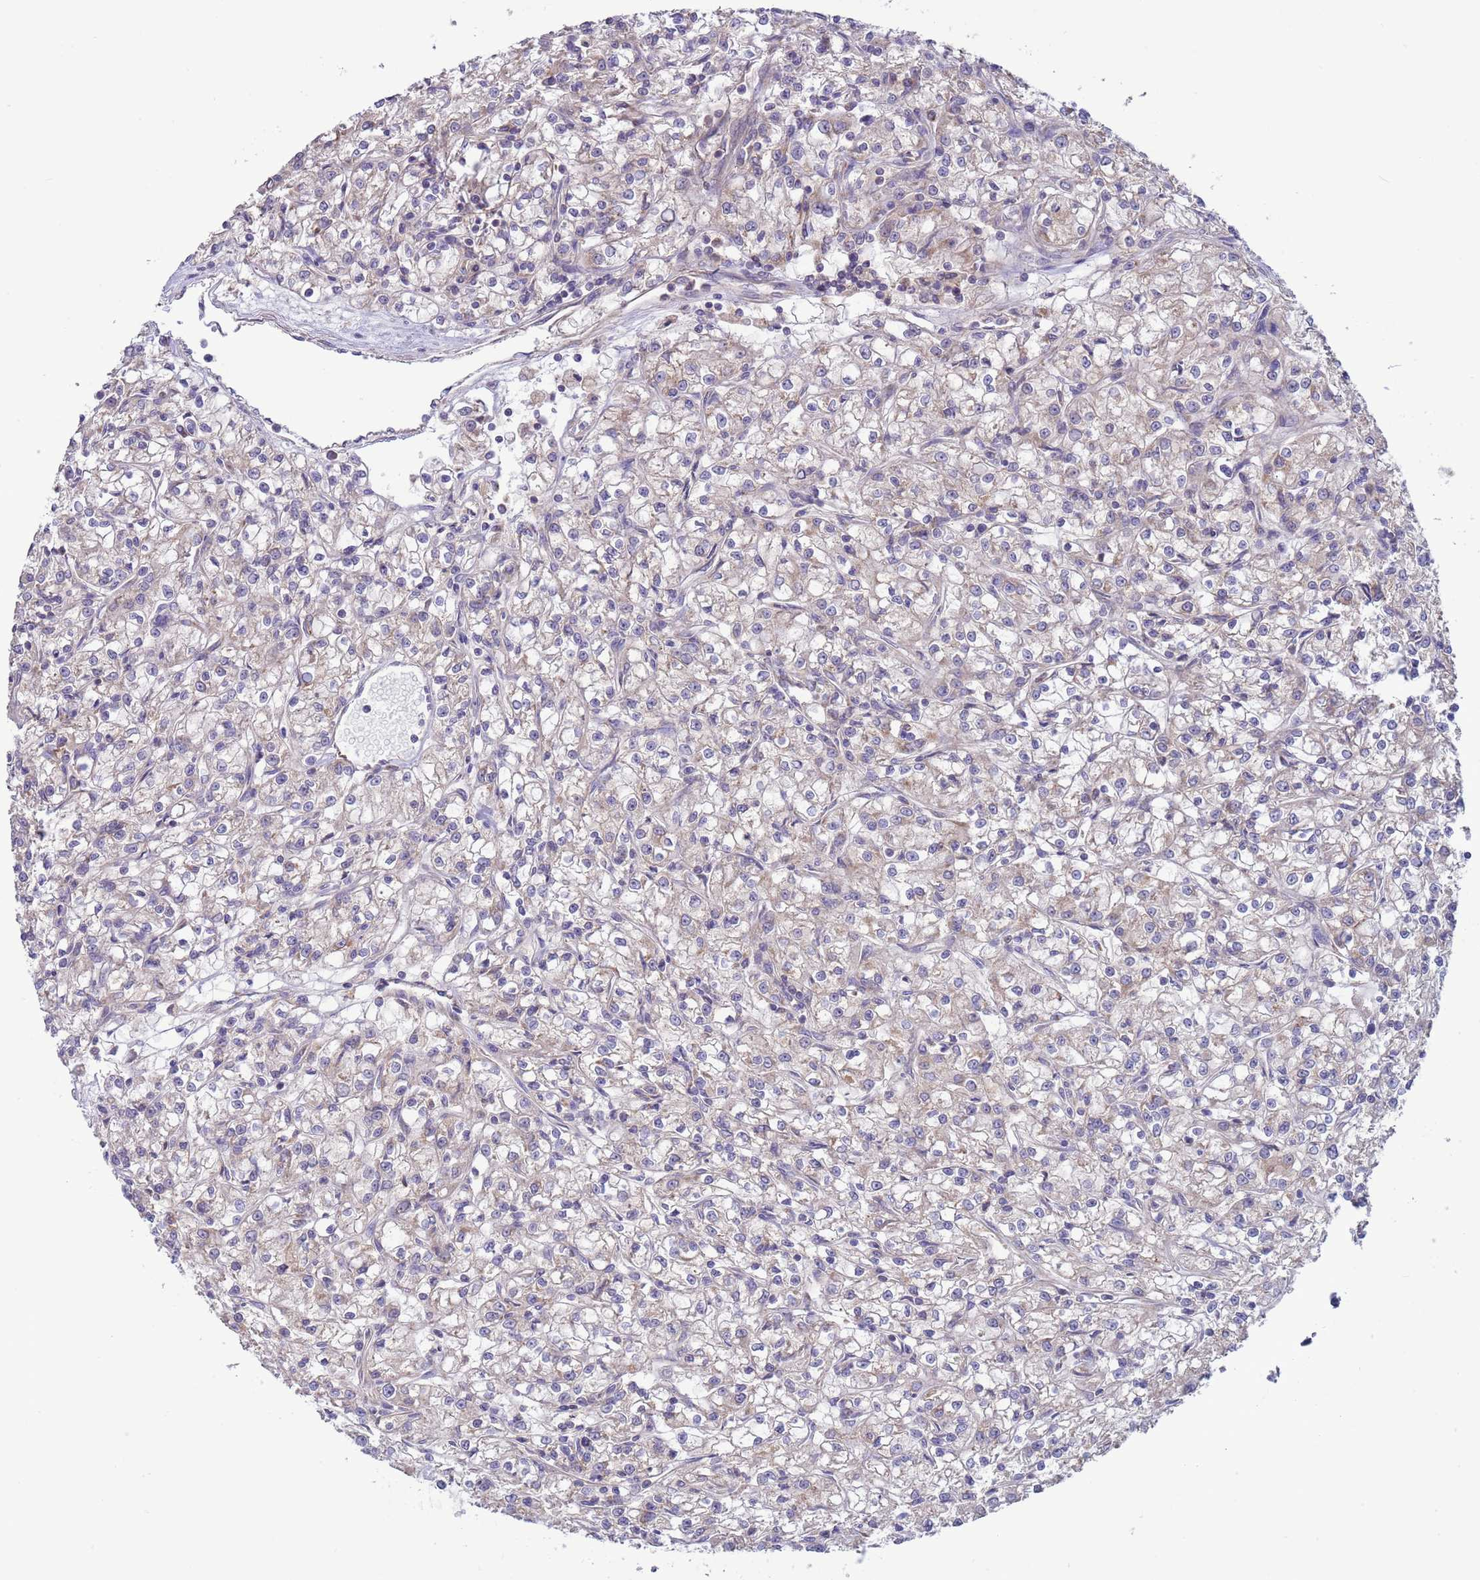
{"staining": {"intensity": "negative", "quantity": "none", "location": "none"}, "tissue": "renal cancer", "cell_type": "Tumor cells", "image_type": "cancer", "snomed": [{"axis": "morphology", "description": "Adenocarcinoma, NOS"}, {"axis": "topography", "description": "Kidney"}], "caption": "A micrograph of human renal adenocarcinoma is negative for staining in tumor cells. (Stains: DAB (3,3'-diaminobenzidine) immunohistochemistry (IHC) with hematoxylin counter stain, Microscopy: brightfield microscopy at high magnification).", "gene": "UQCRQ", "patient": {"sex": "female", "age": 59}}